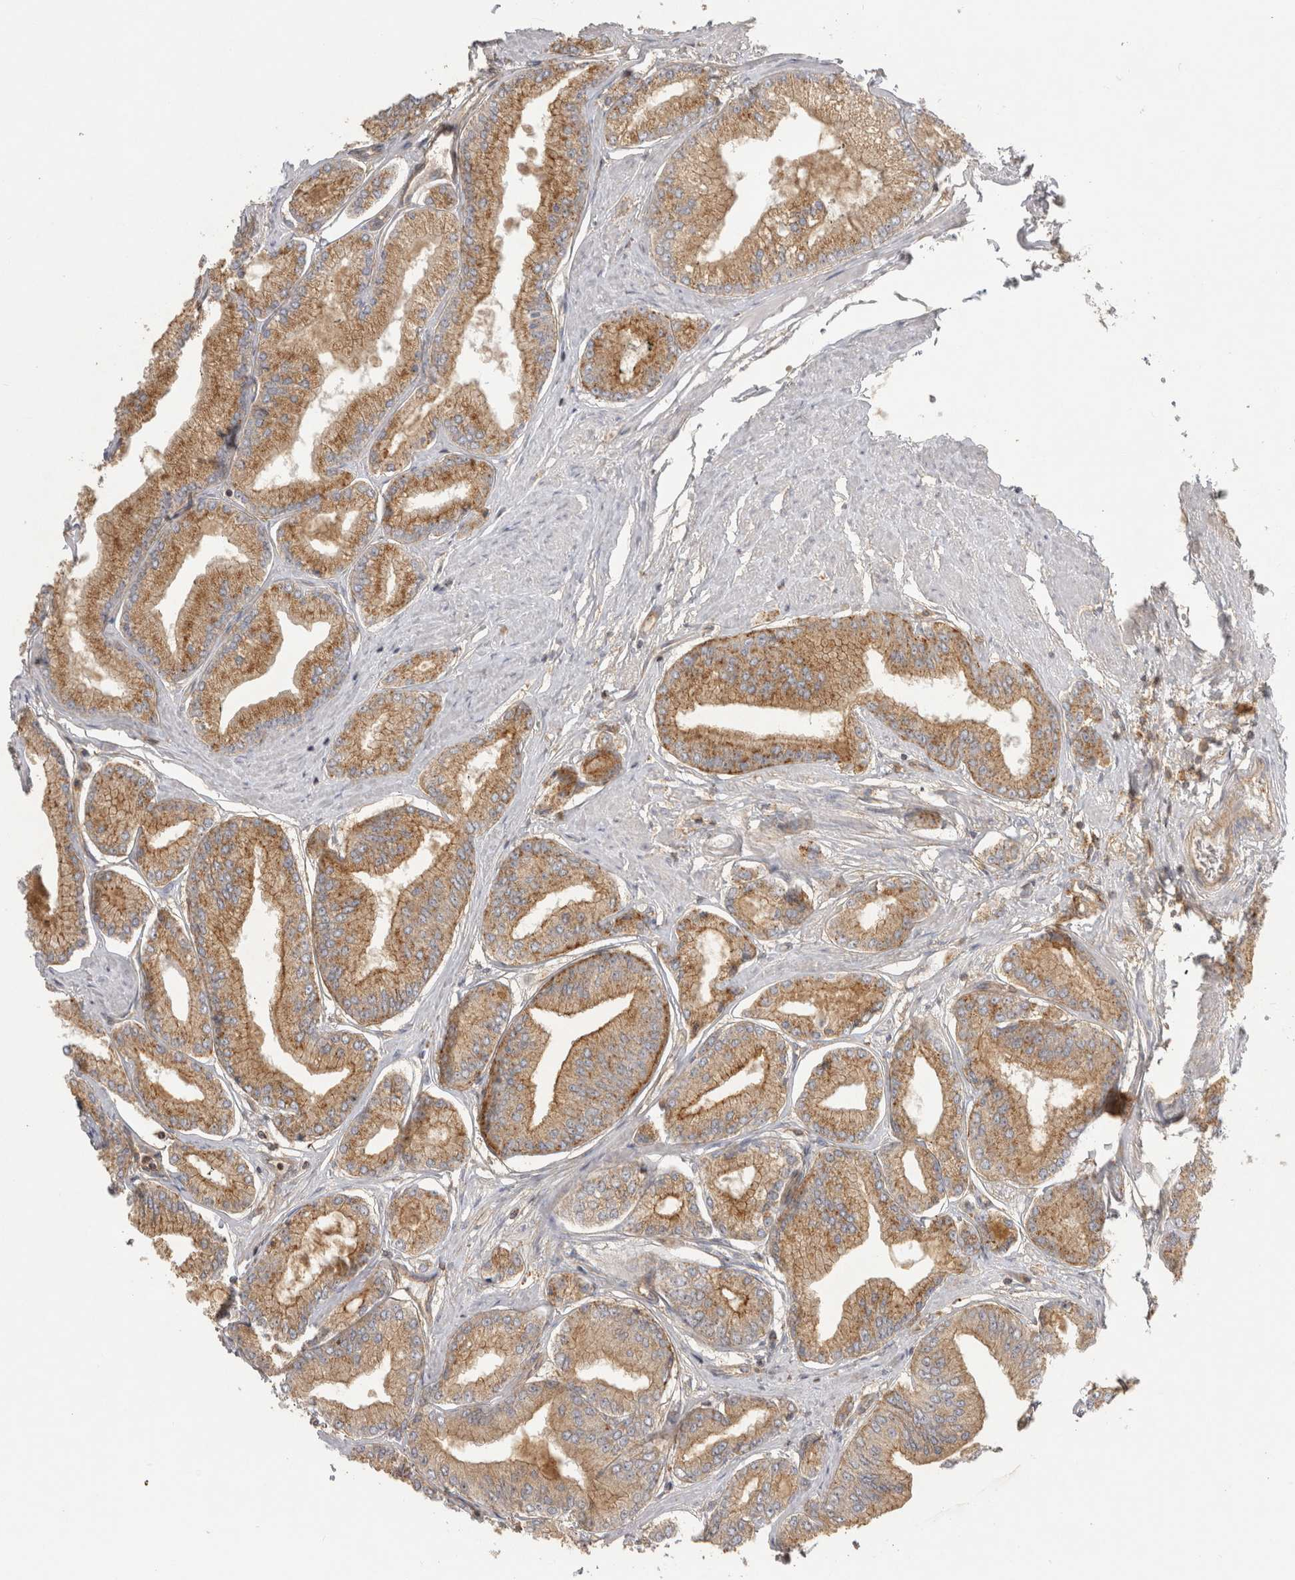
{"staining": {"intensity": "moderate", "quantity": ">75%", "location": "cytoplasmic/membranous"}, "tissue": "prostate cancer", "cell_type": "Tumor cells", "image_type": "cancer", "snomed": [{"axis": "morphology", "description": "Adenocarcinoma, Low grade"}, {"axis": "topography", "description": "Prostate"}], "caption": "Immunohistochemical staining of prostate cancer exhibits medium levels of moderate cytoplasmic/membranous expression in approximately >75% of tumor cells.", "gene": "CHMP6", "patient": {"sex": "male", "age": 52}}